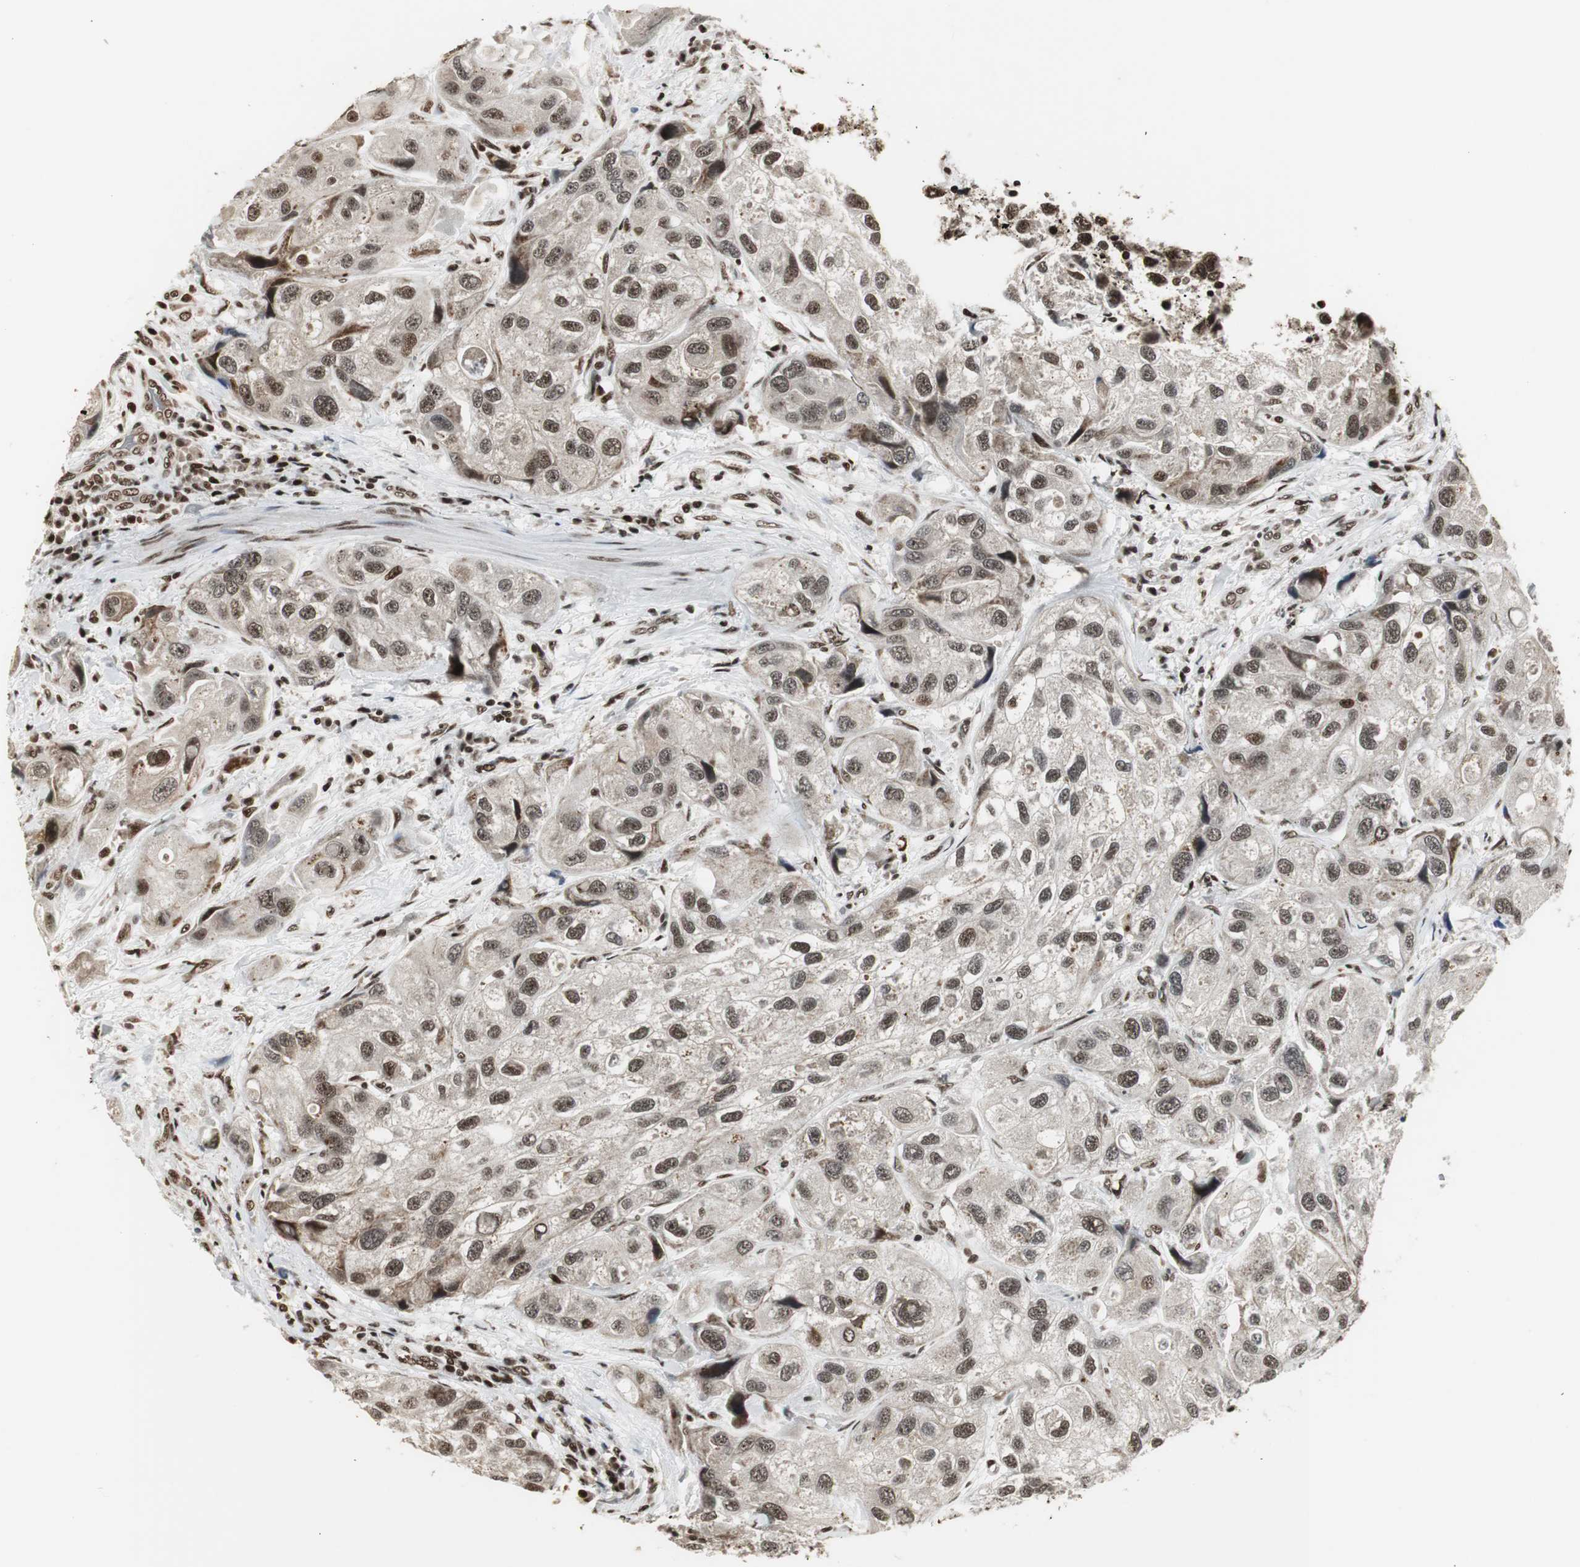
{"staining": {"intensity": "moderate", "quantity": ">75%", "location": "nuclear"}, "tissue": "urothelial cancer", "cell_type": "Tumor cells", "image_type": "cancer", "snomed": [{"axis": "morphology", "description": "Urothelial carcinoma, High grade"}, {"axis": "topography", "description": "Urinary bladder"}], "caption": "This is an image of IHC staining of urothelial cancer, which shows moderate expression in the nuclear of tumor cells.", "gene": "PARN", "patient": {"sex": "female", "age": 64}}